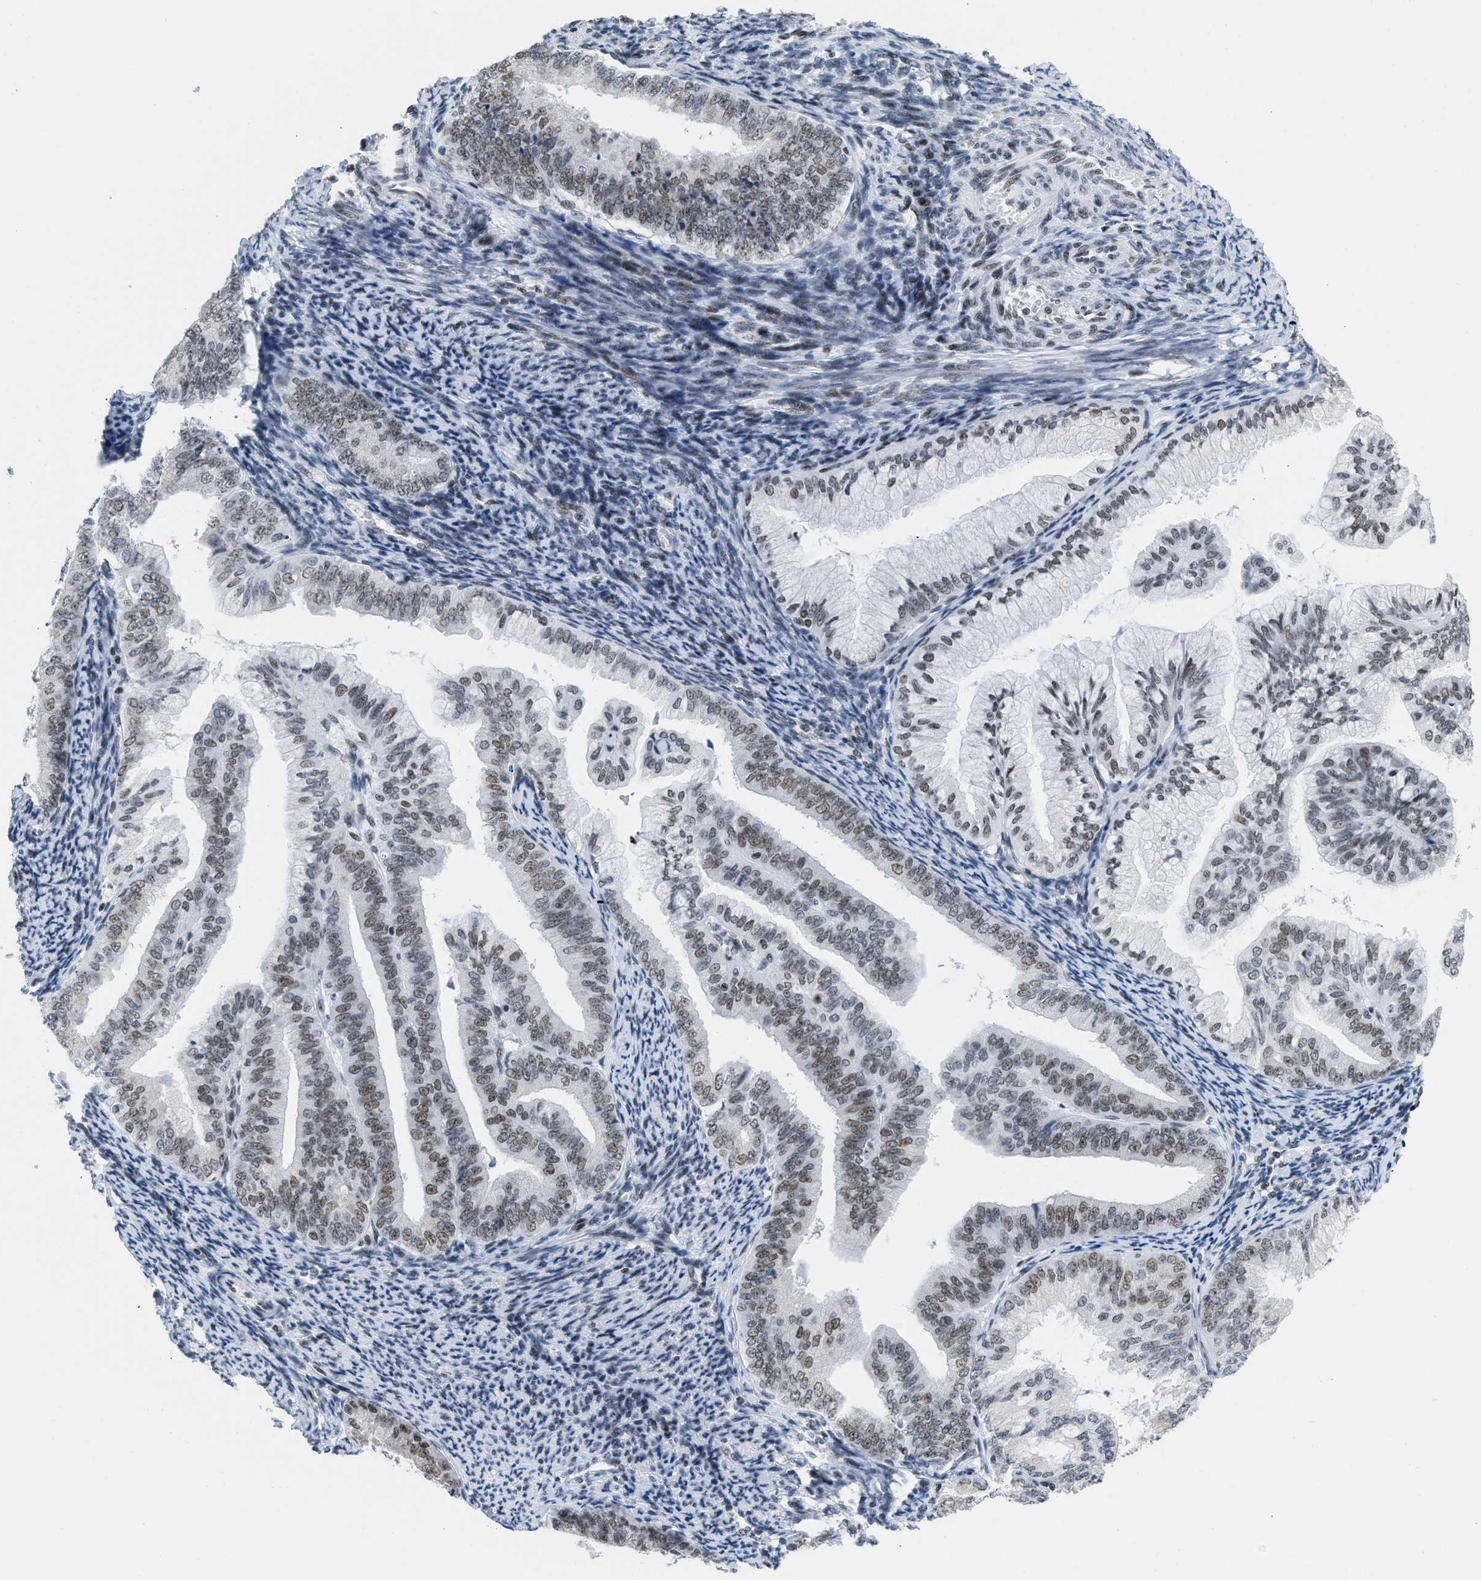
{"staining": {"intensity": "weak", "quantity": ">75%", "location": "nuclear"}, "tissue": "endometrial cancer", "cell_type": "Tumor cells", "image_type": "cancer", "snomed": [{"axis": "morphology", "description": "Adenocarcinoma, NOS"}, {"axis": "topography", "description": "Endometrium"}], "caption": "IHC (DAB) staining of human endometrial cancer (adenocarcinoma) shows weak nuclear protein staining in approximately >75% of tumor cells.", "gene": "TERF2IP", "patient": {"sex": "female", "age": 63}}